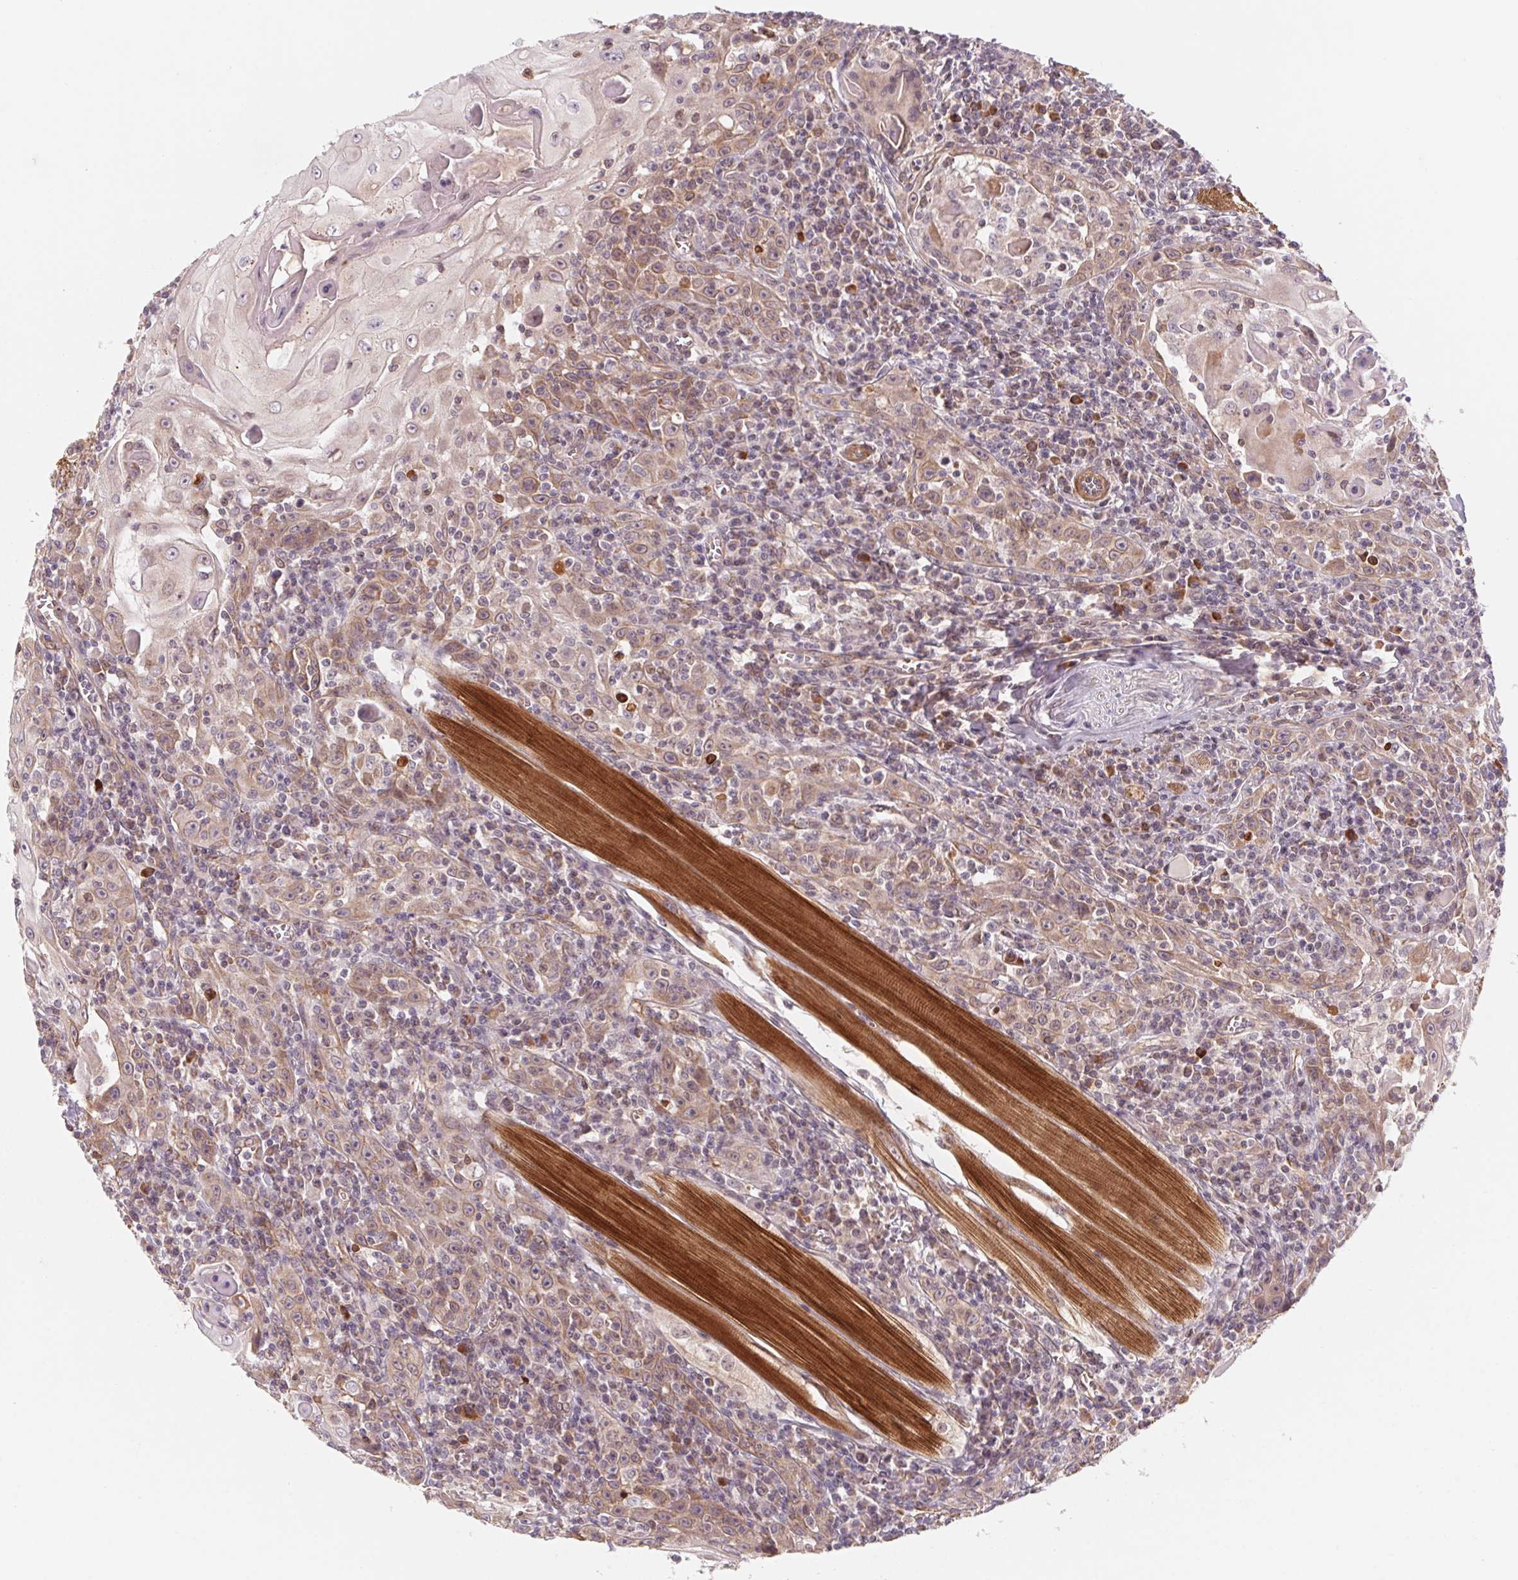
{"staining": {"intensity": "moderate", "quantity": "25%-75%", "location": "cytoplasmic/membranous"}, "tissue": "head and neck cancer", "cell_type": "Tumor cells", "image_type": "cancer", "snomed": [{"axis": "morphology", "description": "Squamous cell carcinoma, NOS"}, {"axis": "topography", "description": "Head-Neck"}], "caption": "This image reveals IHC staining of human squamous cell carcinoma (head and neck), with medium moderate cytoplasmic/membranous expression in approximately 25%-75% of tumor cells.", "gene": "CCDC112", "patient": {"sex": "male", "age": 52}}